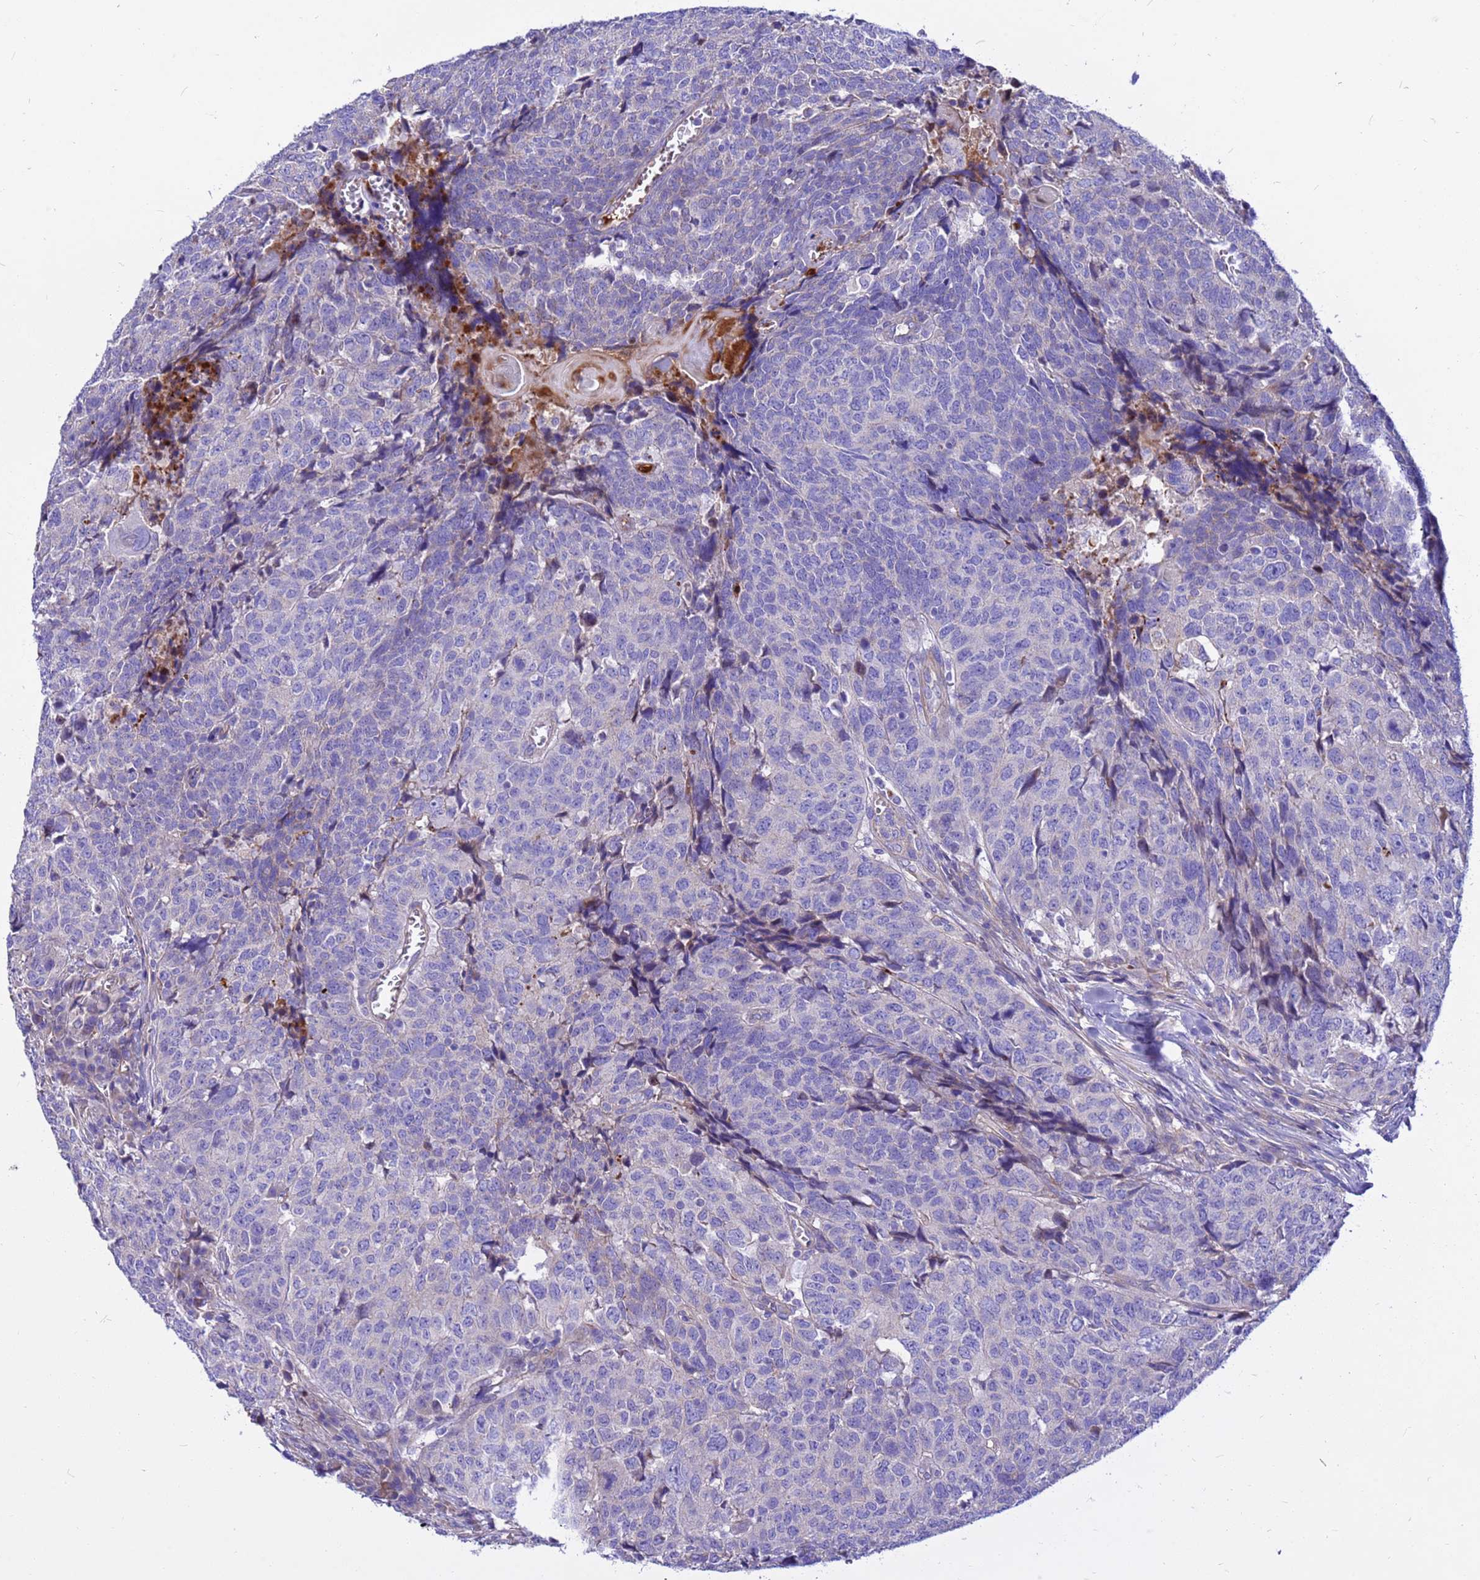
{"staining": {"intensity": "negative", "quantity": "none", "location": "none"}, "tissue": "head and neck cancer", "cell_type": "Tumor cells", "image_type": "cancer", "snomed": [{"axis": "morphology", "description": "Squamous cell carcinoma, NOS"}, {"axis": "topography", "description": "Head-Neck"}], "caption": "Tumor cells are negative for protein expression in human head and neck cancer.", "gene": "CRHBP", "patient": {"sex": "male", "age": 66}}